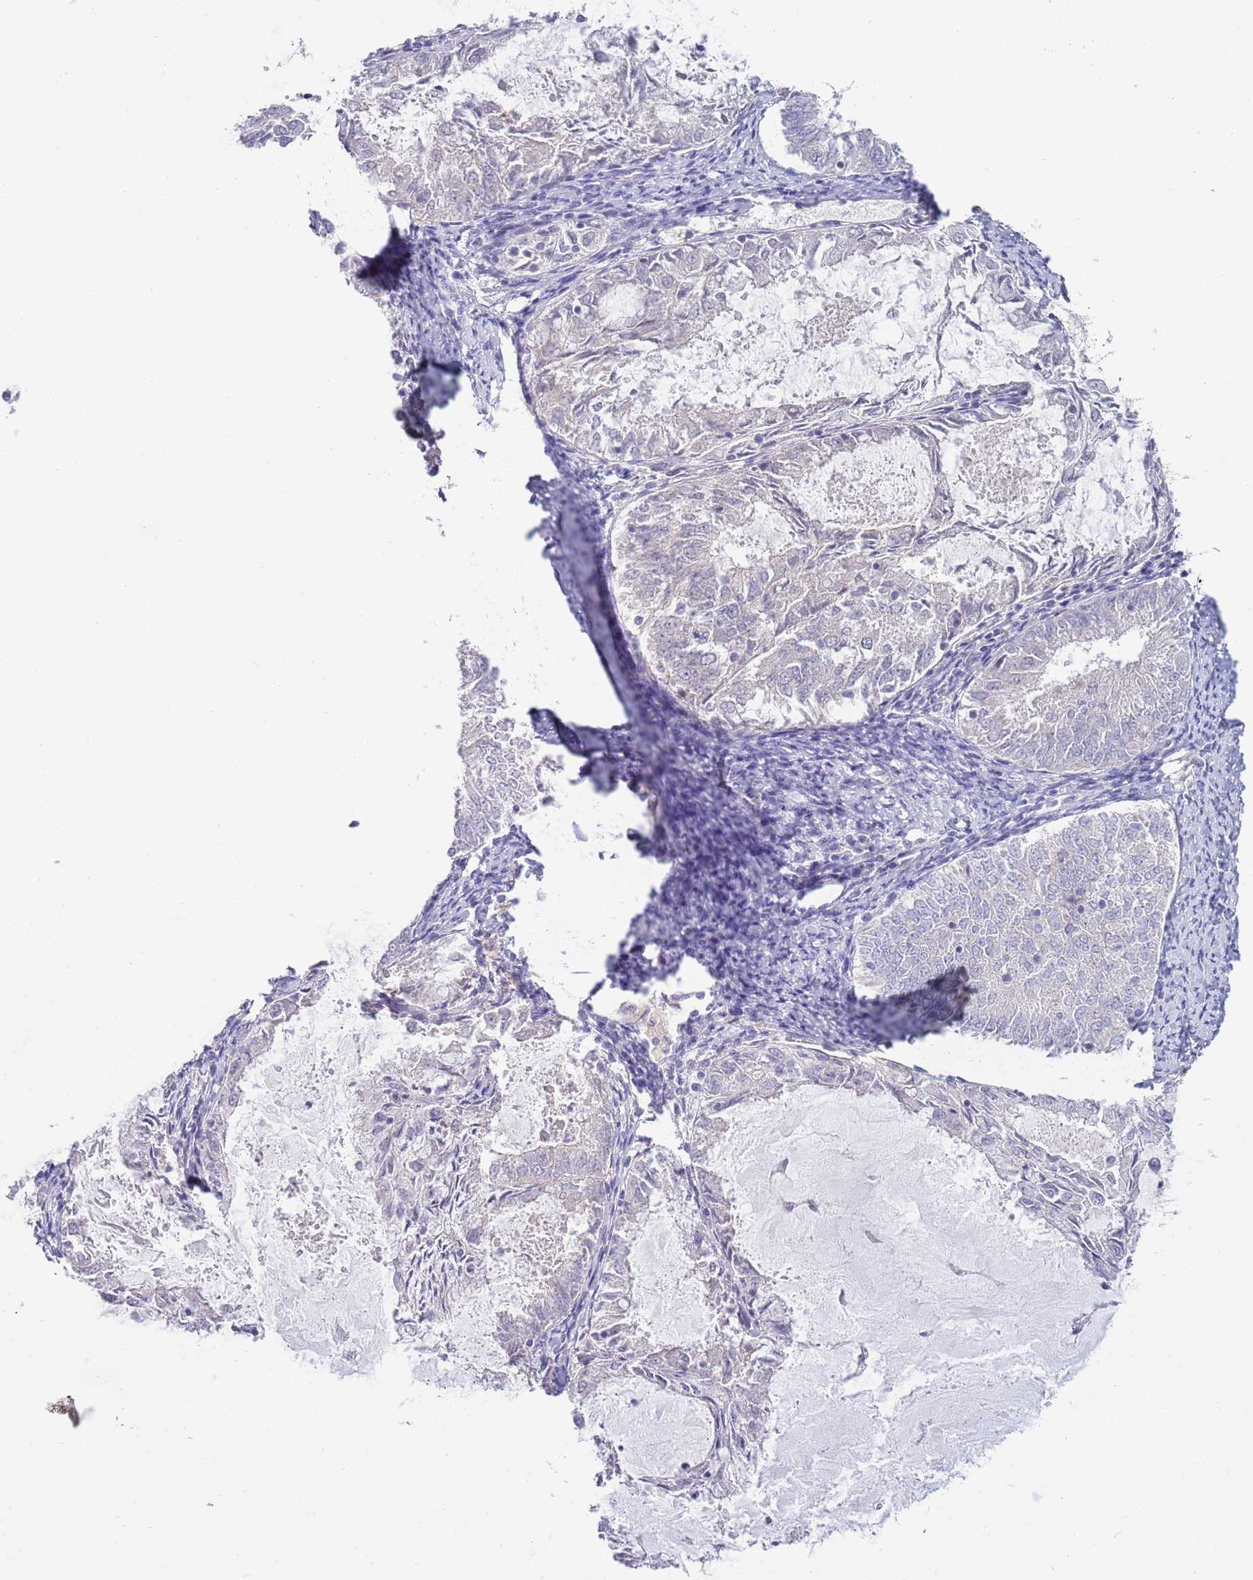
{"staining": {"intensity": "negative", "quantity": "none", "location": "none"}, "tissue": "endometrial cancer", "cell_type": "Tumor cells", "image_type": "cancer", "snomed": [{"axis": "morphology", "description": "Adenocarcinoma, NOS"}, {"axis": "topography", "description": "Endometrium"}], "caption": "A histopathology image of human adenocarcinoma (endometrial) is negative for staining in tumor cells. (Immunohistochemistry (ihc), brightfield microscopy, high magnification).", "gene": "PIMREG", "patient": {"sex": "female", "age": 57}}